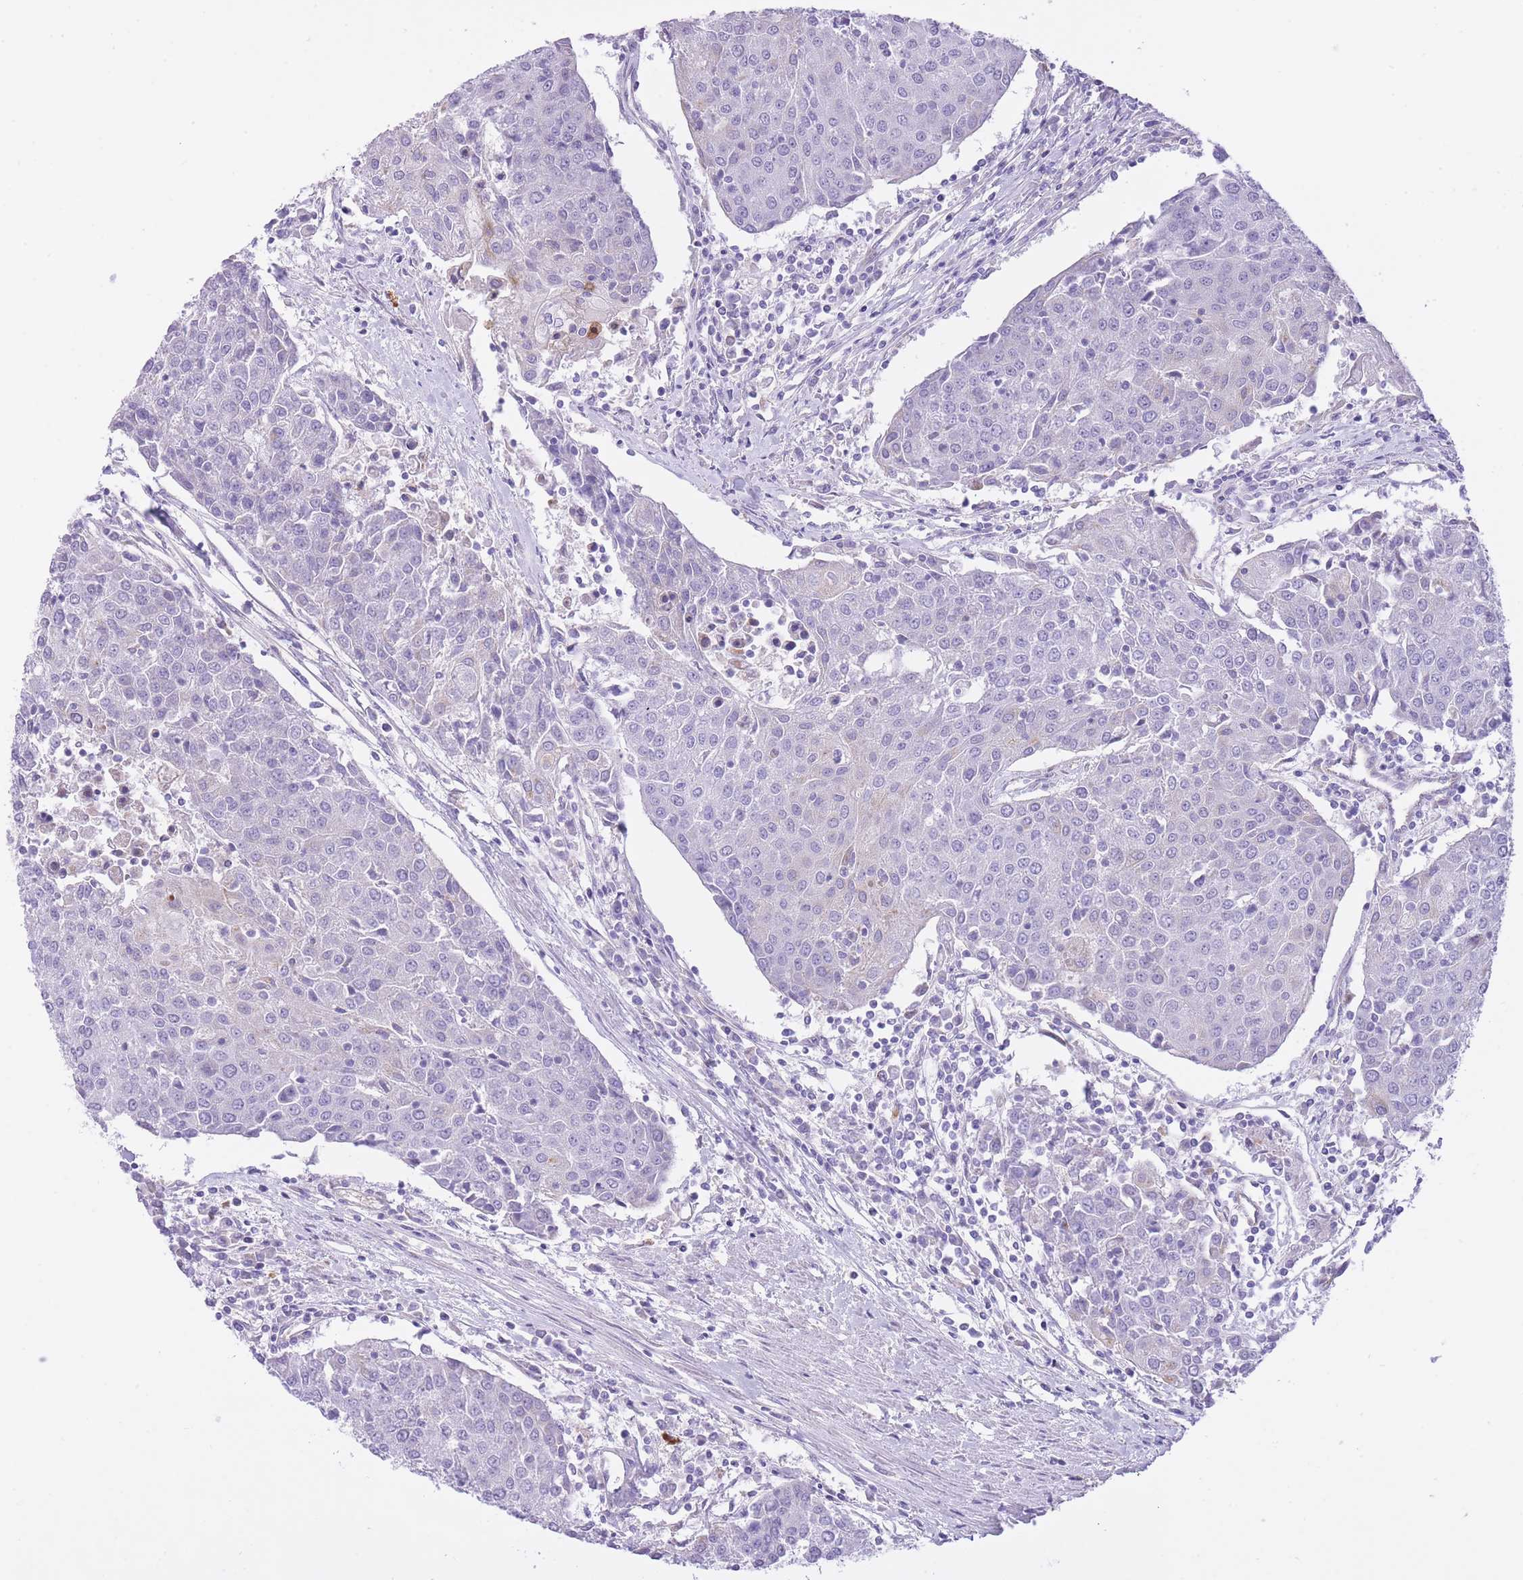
{"staining": {"intensity": "negative", "quantity": "none", "location": "none"}, "tissue": "urothelial cancer", "cell_type": "Tumor cells", "image_type": "cancer", "snomed": [{"axis": "morphology", "description": "Urothelial carcinoma, High grade"}, {"axis": "topography", "description": "Urinary bladder"}], "caption": "Tumor cells show no significant expression in urothelial carcinoma (high-grade).", "gene": "MEIOSIN", "patient": {"sex": "female", "age": 85}}